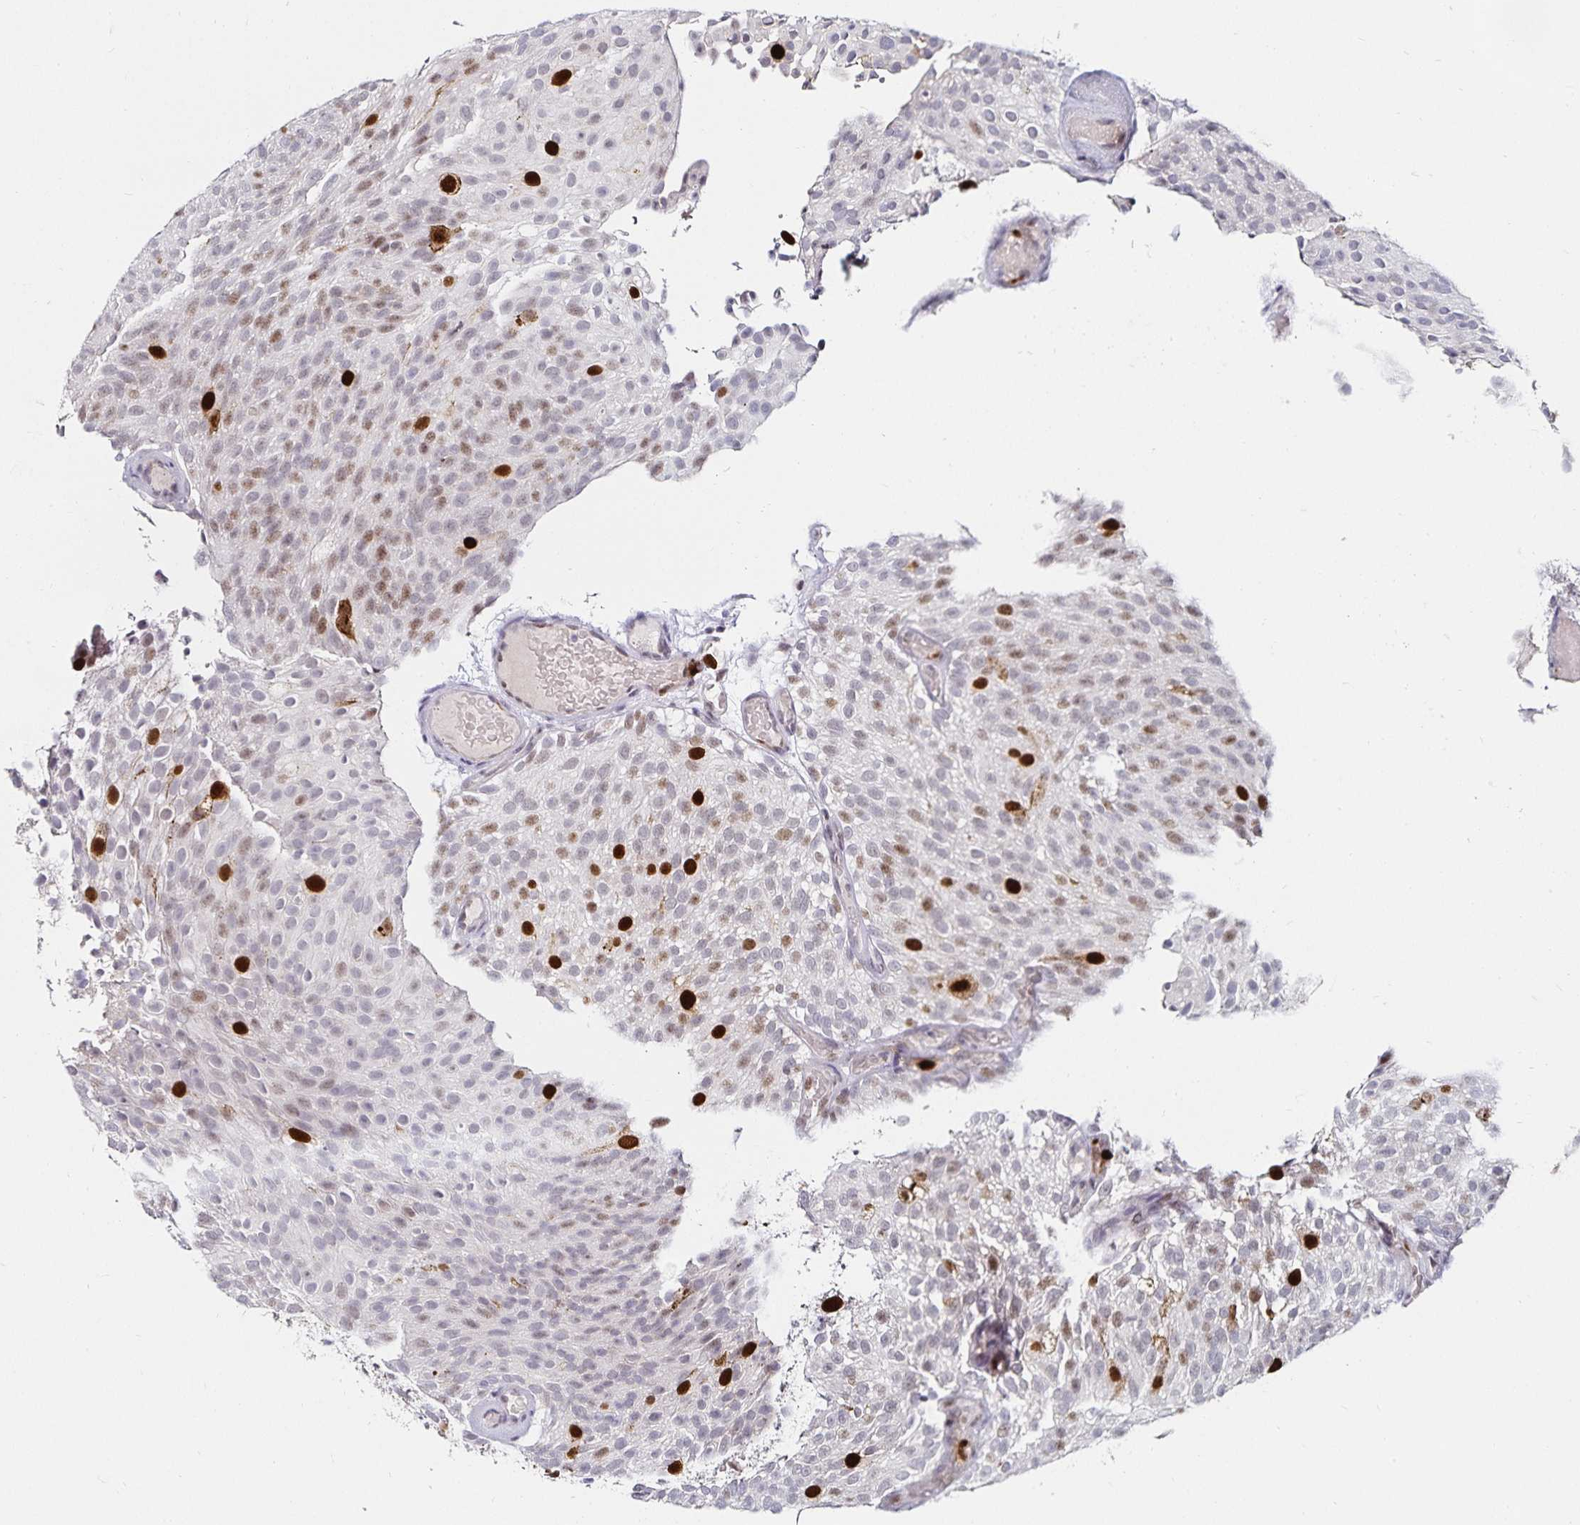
{"staining": {"intensity": "strong", "quantity": "<25%", "location": "nuclear"}, "tissue": "urothelial cancer", "cell_type": "Tumor cells", "image_type": "cancer", "snomed": [{"axis": "morphology", "description": "Urothelial carcinoma, Low grade"}, {"axis": "topography", "description": "Urinary bladder"}], "caption": "Low-grade urothelial carcinoma stained with a brown dye demonstrates strong nuclear positive expression in about <25% of tumor cells.", "gene": "ANLN", "patient": {"sex": "male", "age": 78}}